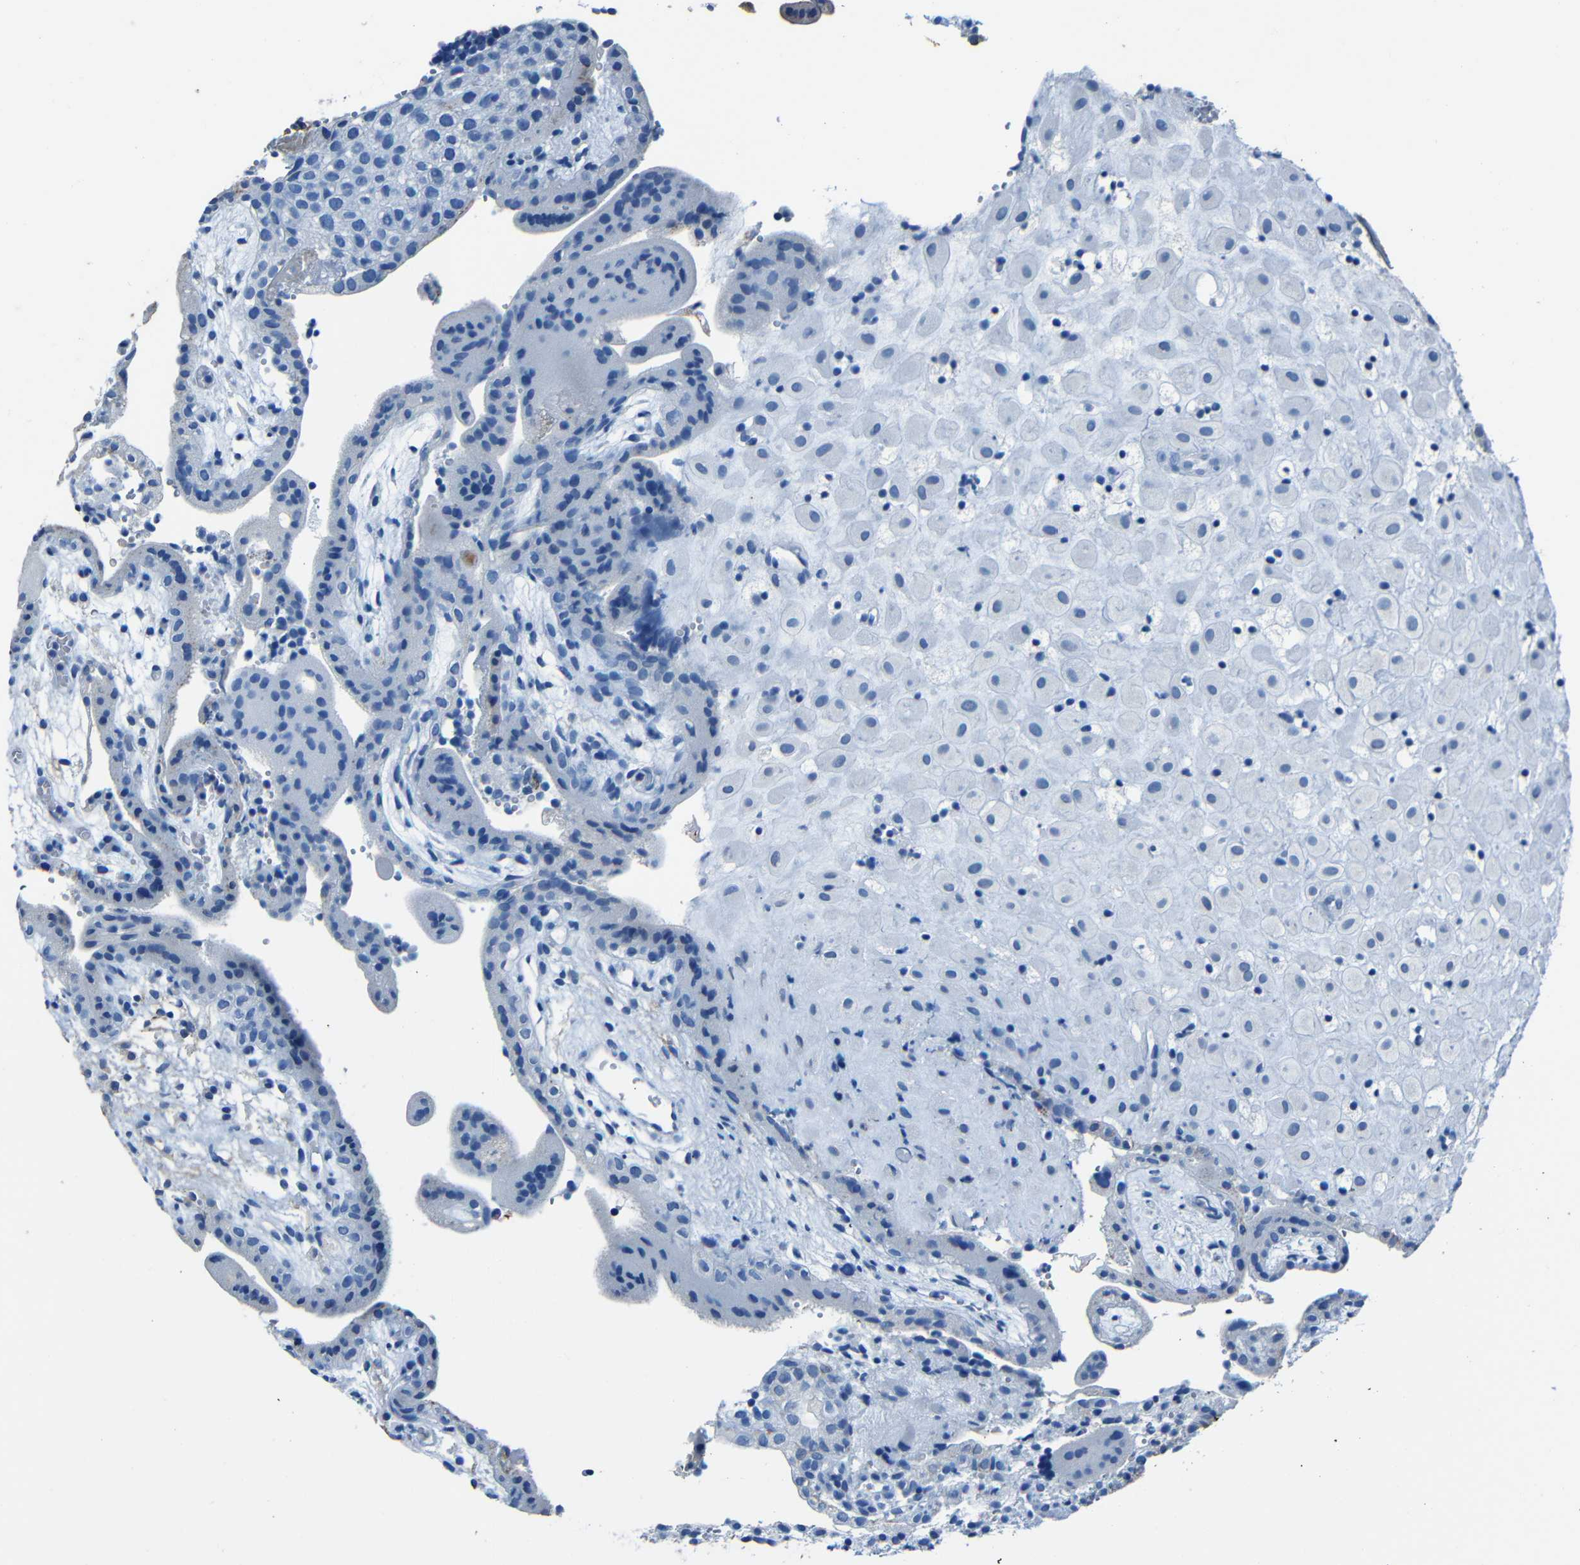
{"staining": {"intensity": "negative", "quantity": "none", "location": "none"}, "tissue": "placenta", "cell_type": "Decidual cells", "image_type": "normal", "snomed": [{"axis": "morphology", "description": "Normal tissue, NOS"}, {"axis": "topography", "description": "Placenta"}], "caption": "Immunohistochemistry of benign human placenta reveals no expression in decidual cells. (Stains: DAB immunohistochemistry with hematoxylin counter stain, Microscopy: brightfield microscopy at high magnification).", "gene": "CLDN11", "patient": {"sex": "female", "age": 18}}